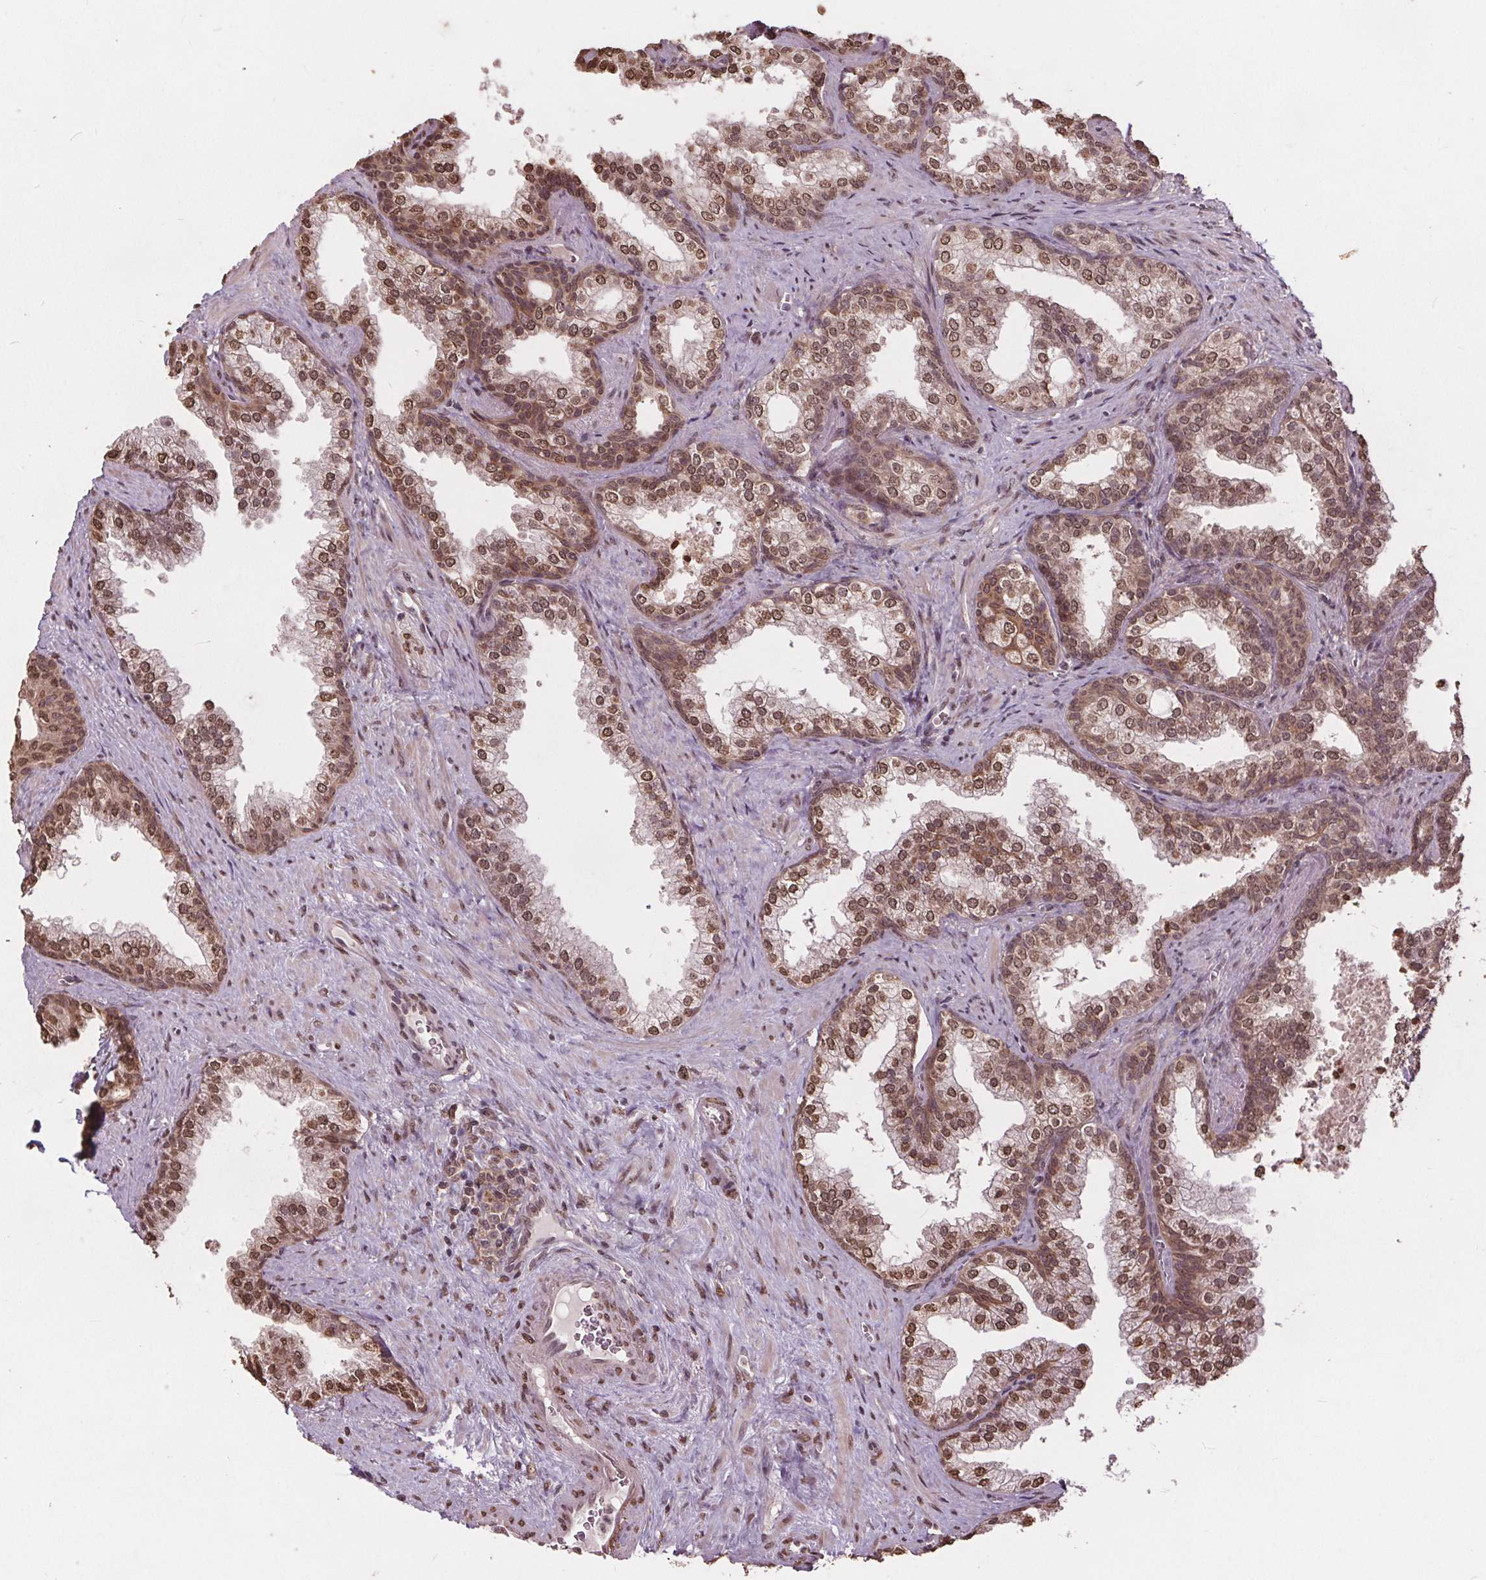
{"staining": {"intensity": "moderate", "quantity": ">75%", "location": "nuclear"}, "tissue": "prostate", "cell_type": "Glandular cells", "image_type": "normal", "snomed": [{"axis": "morphology", "description": "Normal tissue, NOS"}, {"axis": "topography", "description": "Prostate"}], "caption": "IHC staining of benign prostate, which reveals medium levels of moderate nuclear positivity in approximately >75% of glandular cells indicating moderate nuclear protein expression. The staining was performed using DAB (brown) for protein detection and nuclei were counterstained in hematoxylin (blue).", "gene": "HIF1AN", "patient": {"sex": "male", "age": 79}}